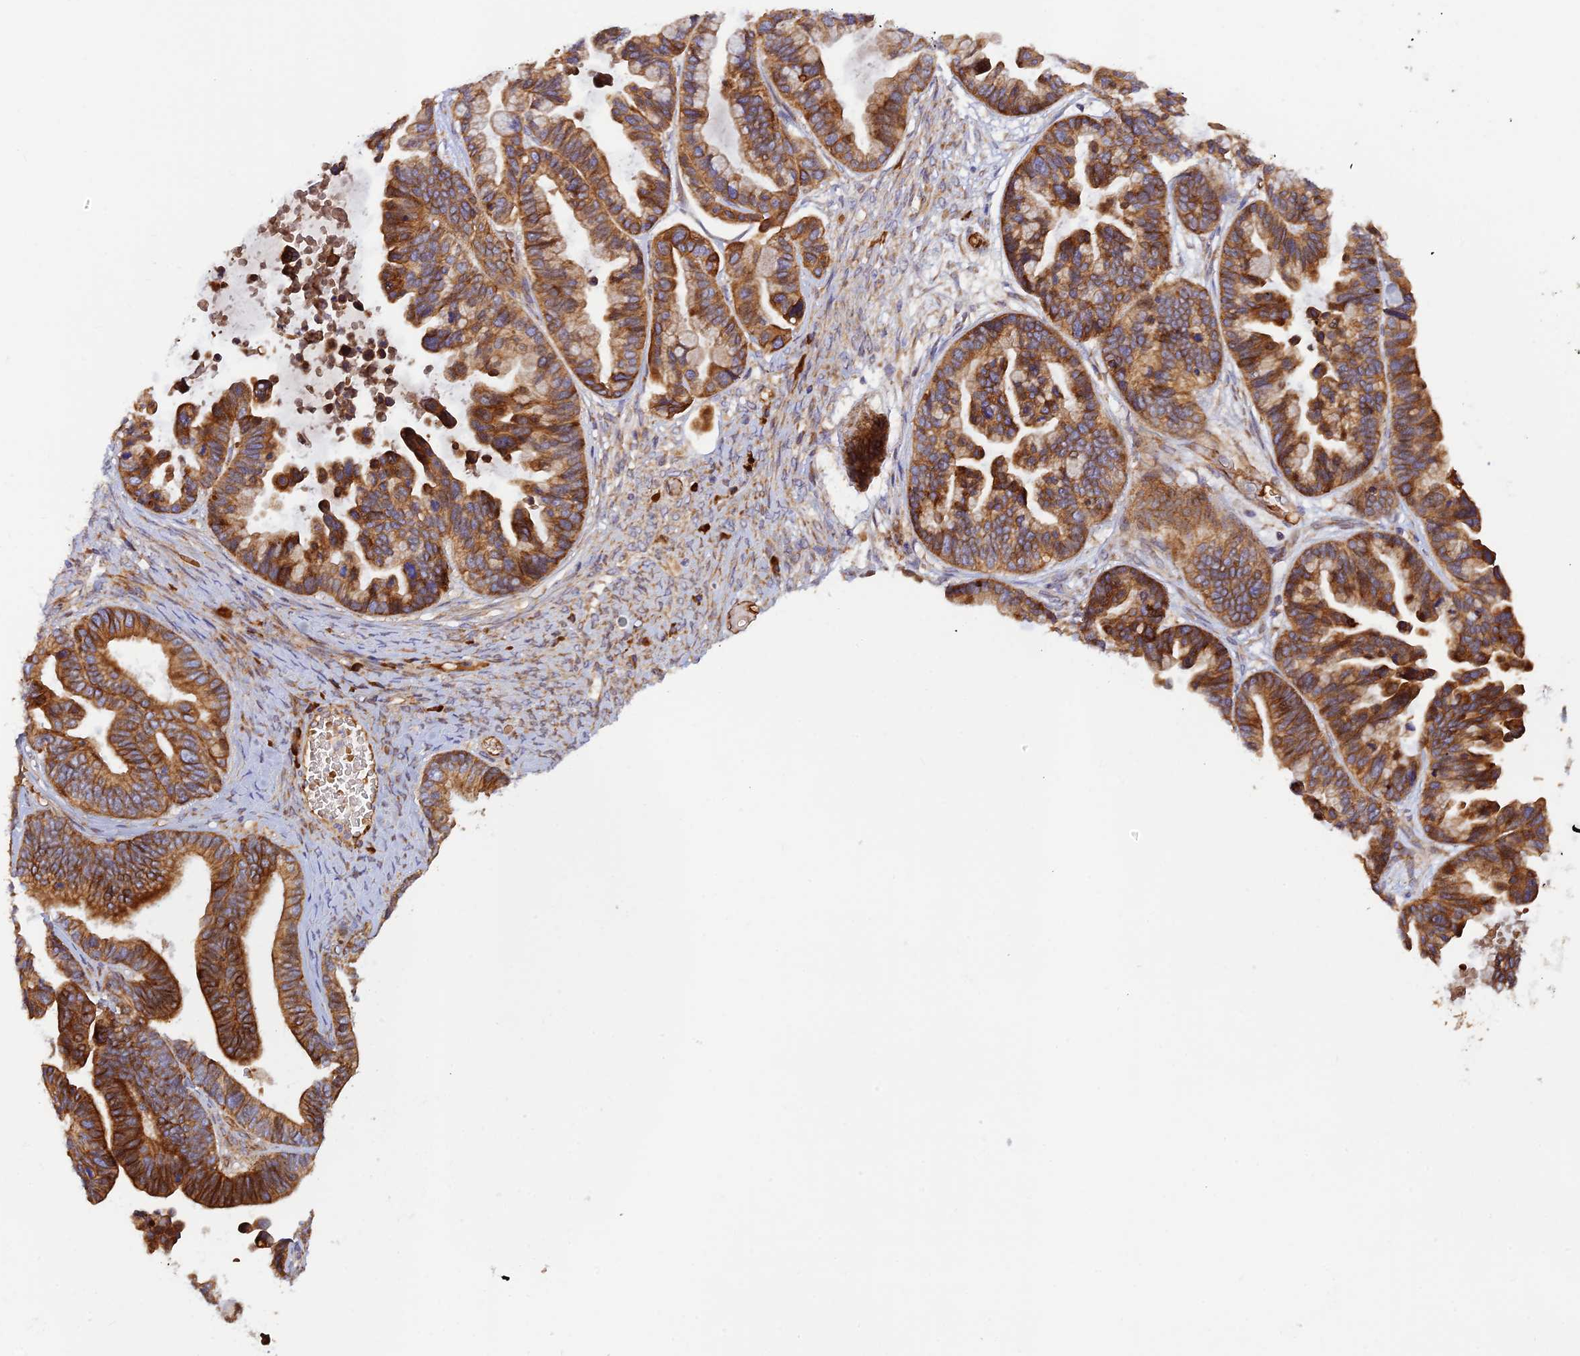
{"staining": {"intensity": "strong", "quantity": ">75%", "location": "cytoplasmic/membranous"}, "tissue": "ovarian cancer", "cell_type": "Tumor cells", "image_type": "cancer", "snomed": [{"axis": "morphology", "description": "Cystadenocarcinoma, serous, NOS"}, {"axis": "topography", "description": "Ovary"}], "caption": "Ovarian cancer stained with immunohistochemistry (IHC) demonstrates strong cytoplasmic/membranous expression in about >75% of tumor cells.", "gene": "GMCL1", "patient": {"sex": "female", "age": 56}}